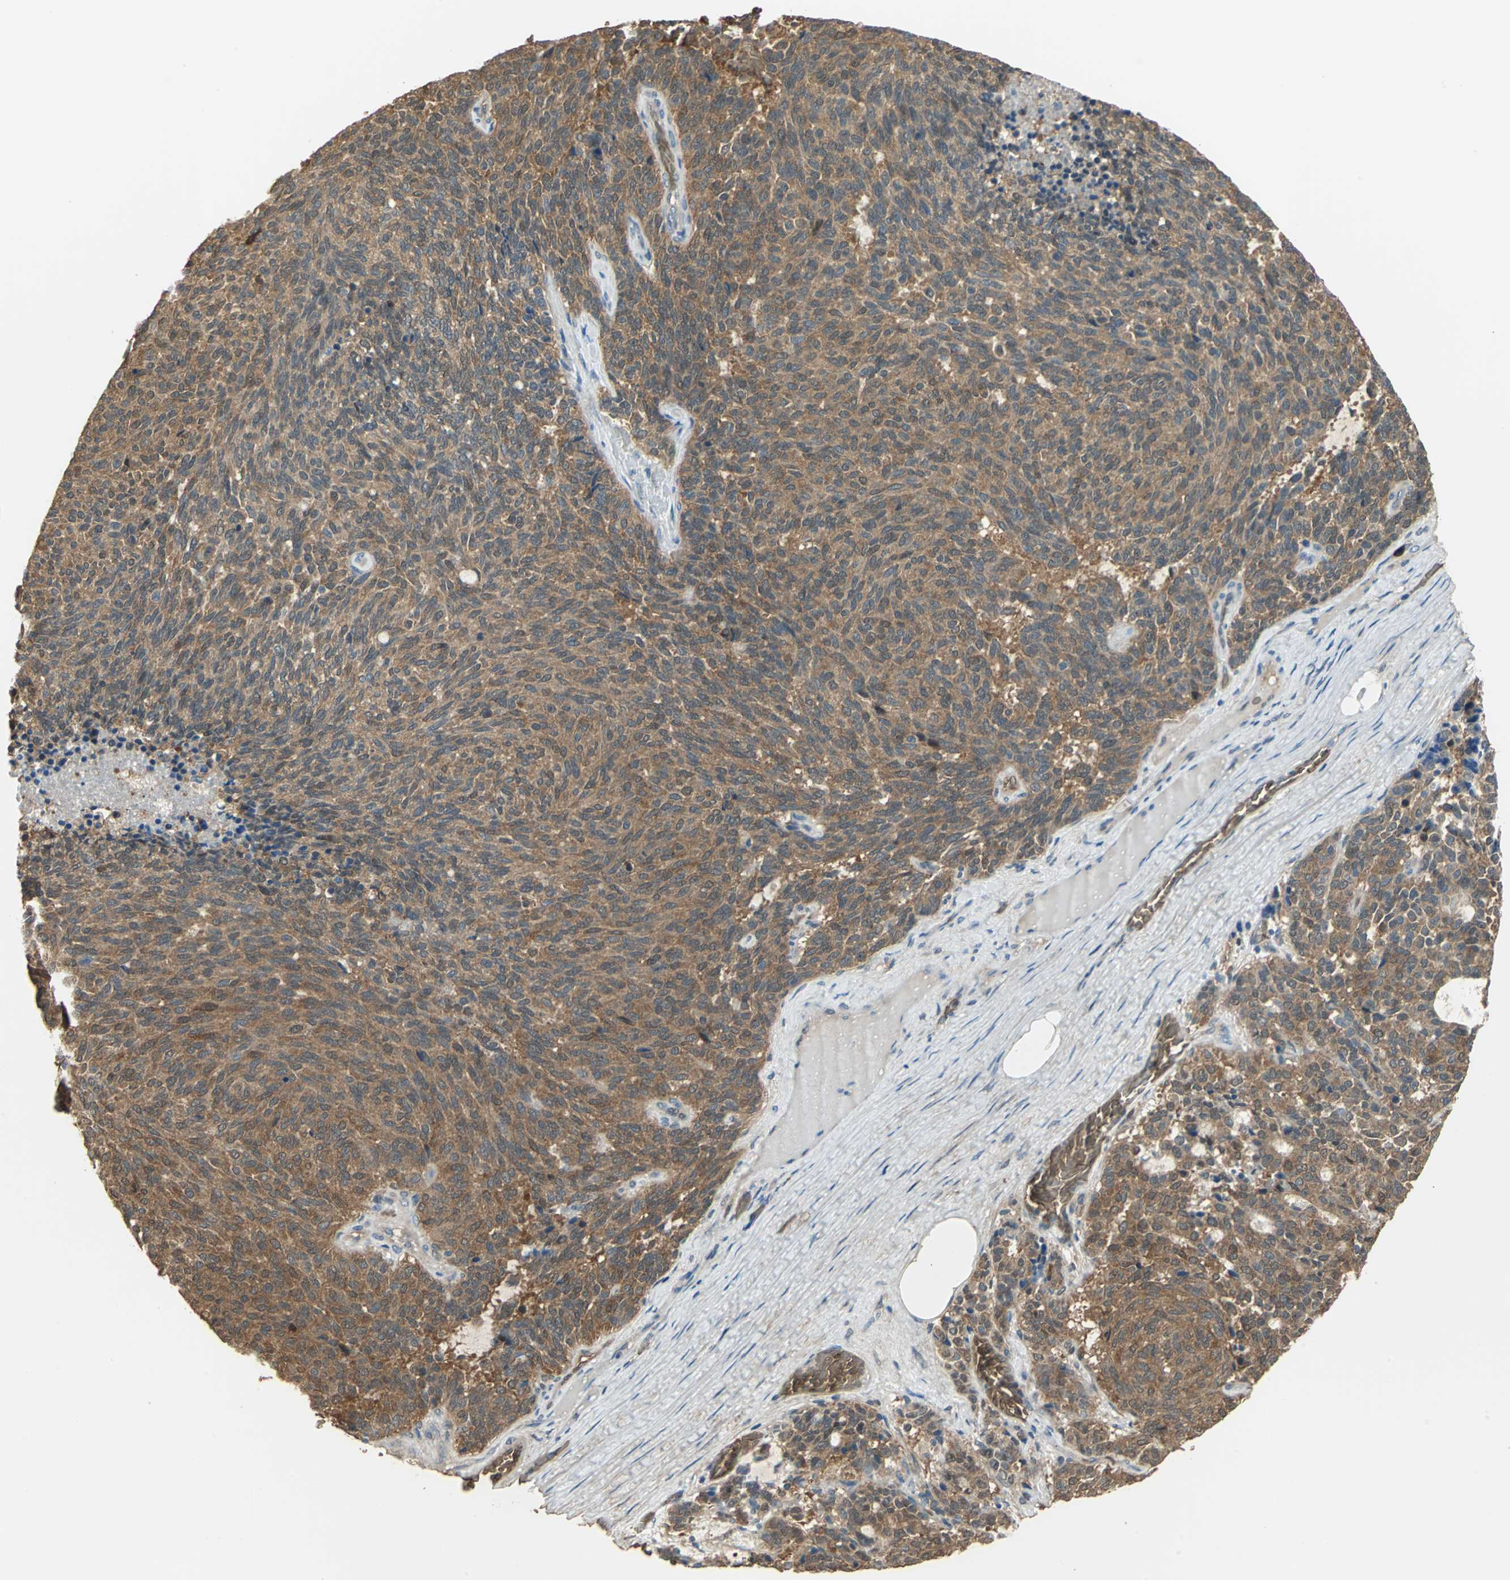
{"staining": {"intensity": "moderate", "quantity": ">75%", "location": "cytoplasmic/membranous"}, "tissue": "carcinoid", "cell_type": "Tumor cells", "image_type": "cancer", "snomed": [{"axis": "morphology", "description": "Carcinoid, malignant, NOS"}, {"axis": "topography", "description": "Pancreas"}], "caption": "IHC of human carcinoid reveals medium levels of moderate cytoplasmic/membranous staining in approximately >75% of tumor cells.", "gene": "DDAH1", "patient": {"sex": "female", "age": 54}}